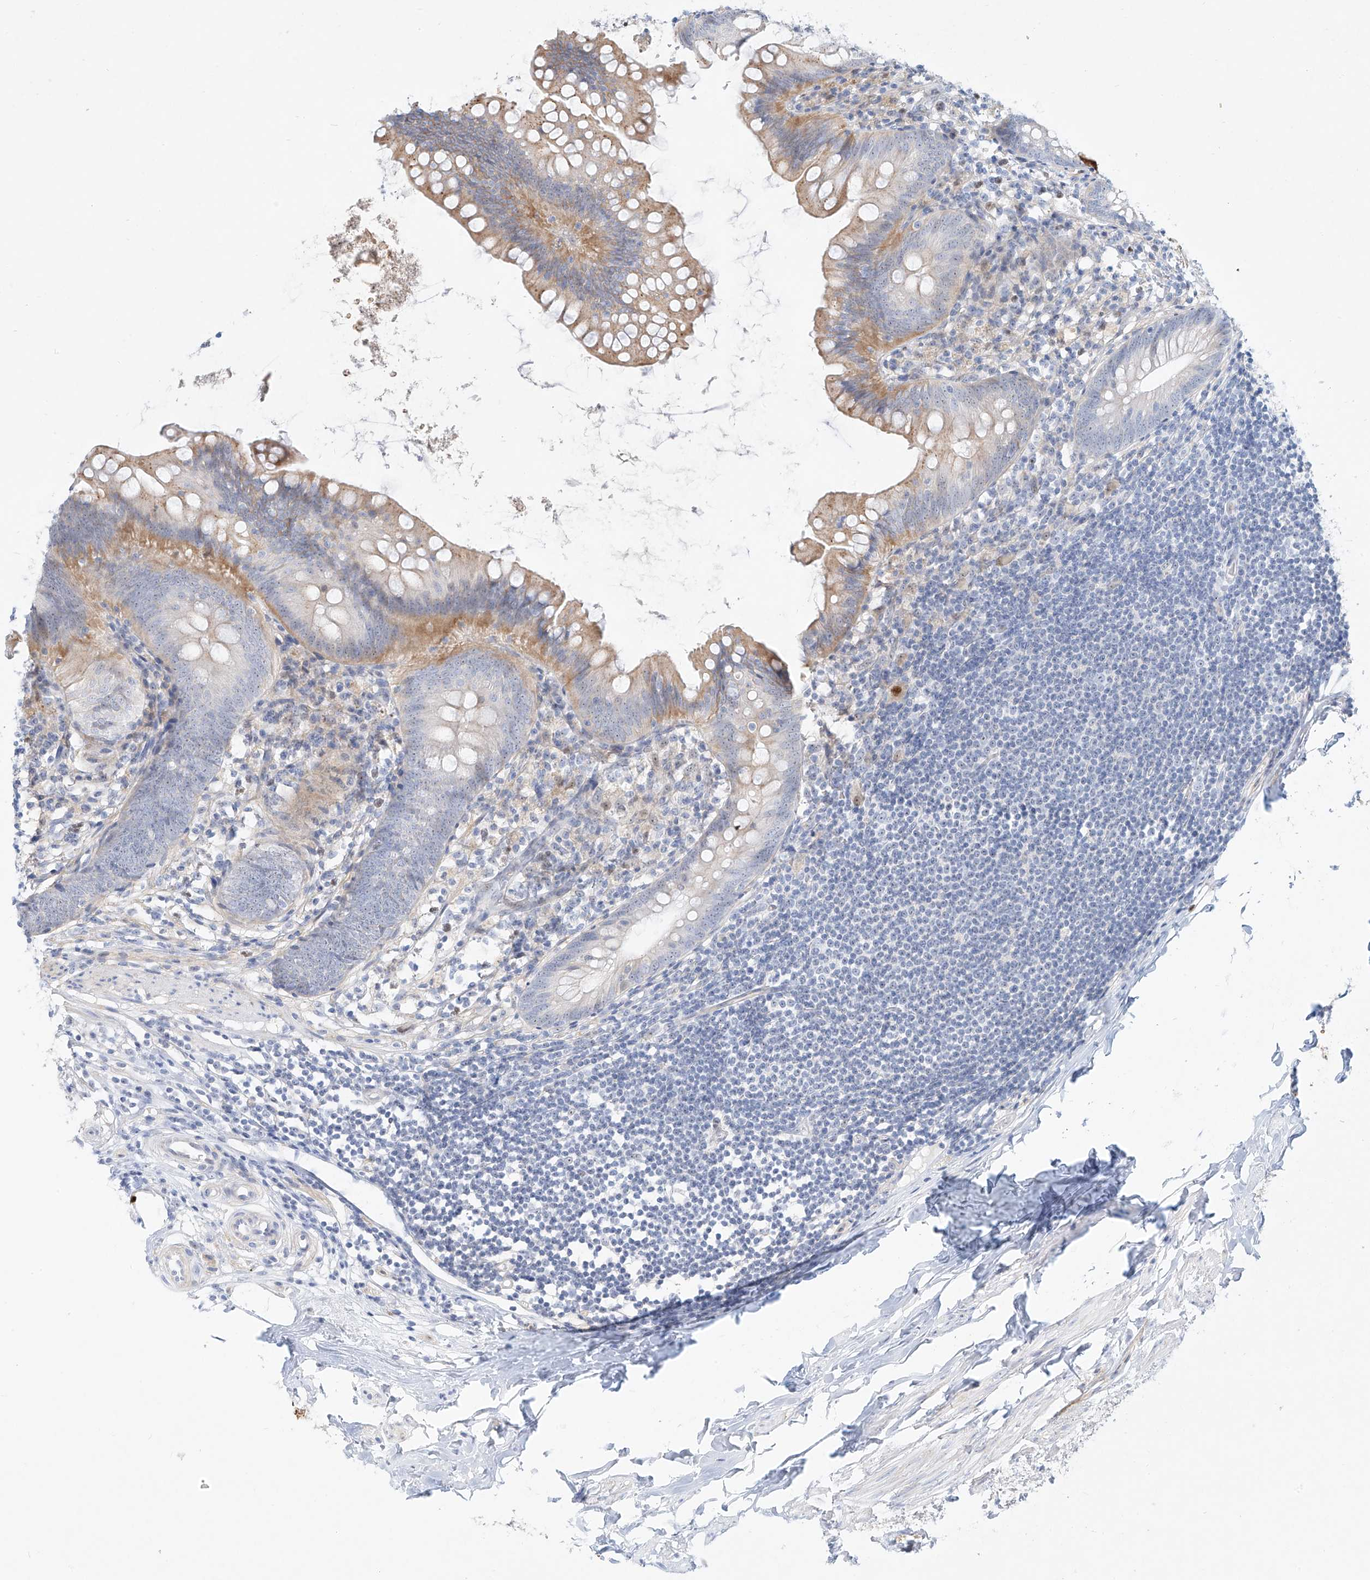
{"staining": {"intensity": "moderate", "quantity": "<25%", "location": "cytoplasmic/membranous"}, "tissue": "appendix", "cell_type": "Glandular cells", "image_type": "normal", "snomed": [{"axis": "morphology", "description": "Normal tissue, NOS"}, {"axis": "topography", "description": "Appendix"}], "caption": "Immunohistochemistry staining of unremarkable appendix, which demonstrates low levels of moderate cytoplasmic/membranous staining in about <25% of glandular cells indicating moderate cytoplasmic/membranous protein positivity. The staining was performed using DAB (brown) for protein detection and nuclei were counterstained in hematoxylin (blue).", "gene": "SNU13", "patient": {"sex": "female", "age": 62}}